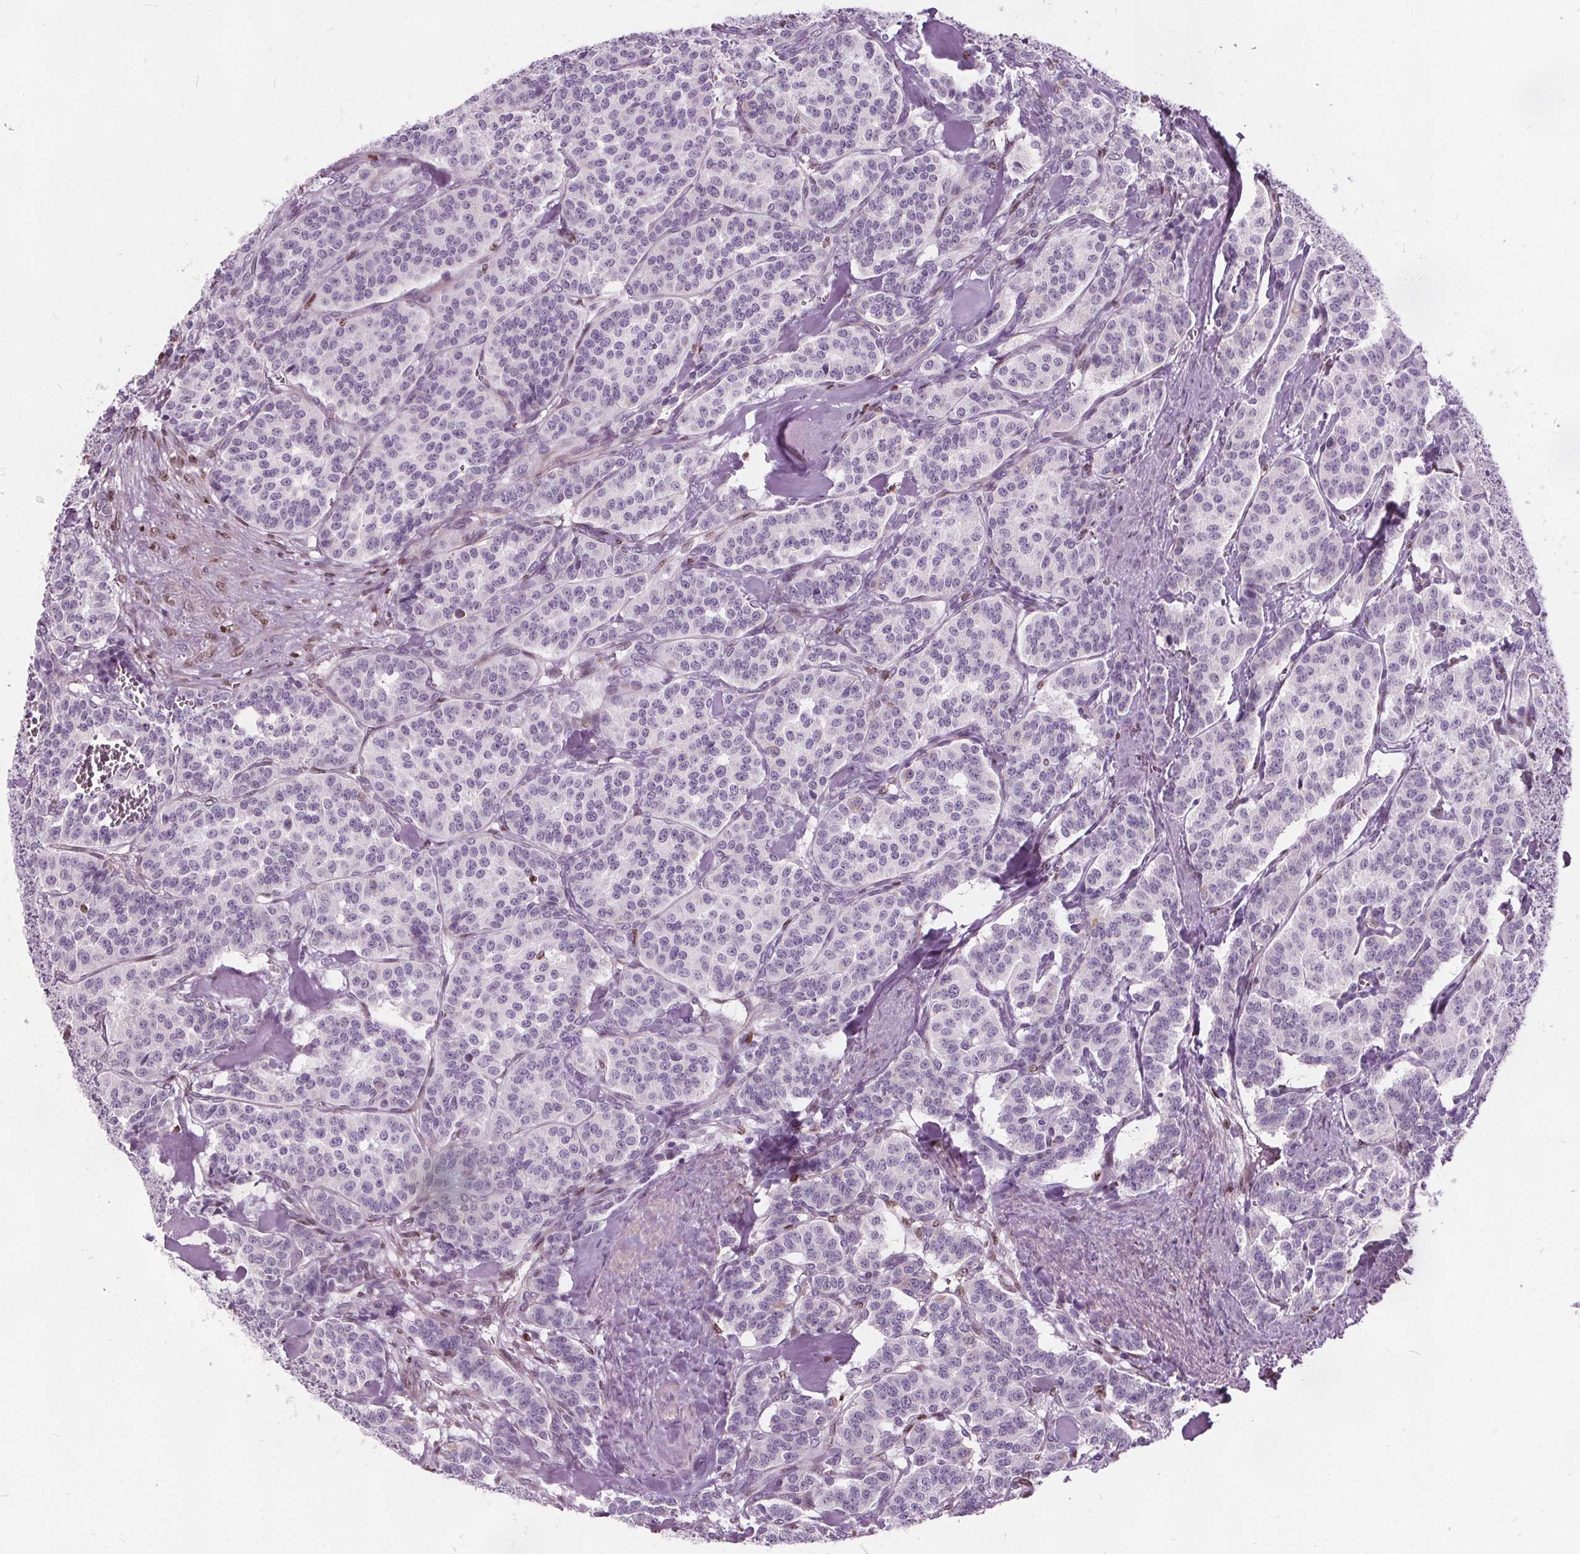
{"staining": {"intensity": "negative", "quantity": "none", "location": "none"}, "tissue": "carcinoid", "cell_type": "Tumor cells", "image_type": "cancer", "snomed": [{"axis": "morphology", "description": "Normal tissue, NOS"}, {"axis": "morphology", "description": "Carcinoid, malignant, NOS"}, {"axis": "topography", "description": "Lung"}], "caption": "Immunohistochemistry image of neoplastic tissue: carcinoid stained with DAB (3,3'-diaminobenzidine) shows no significant protein staining in tumor cells. Nuclei are stained in blue.", "gene": "ISLR2", "patient": {"sex": "female", "age": 46}}